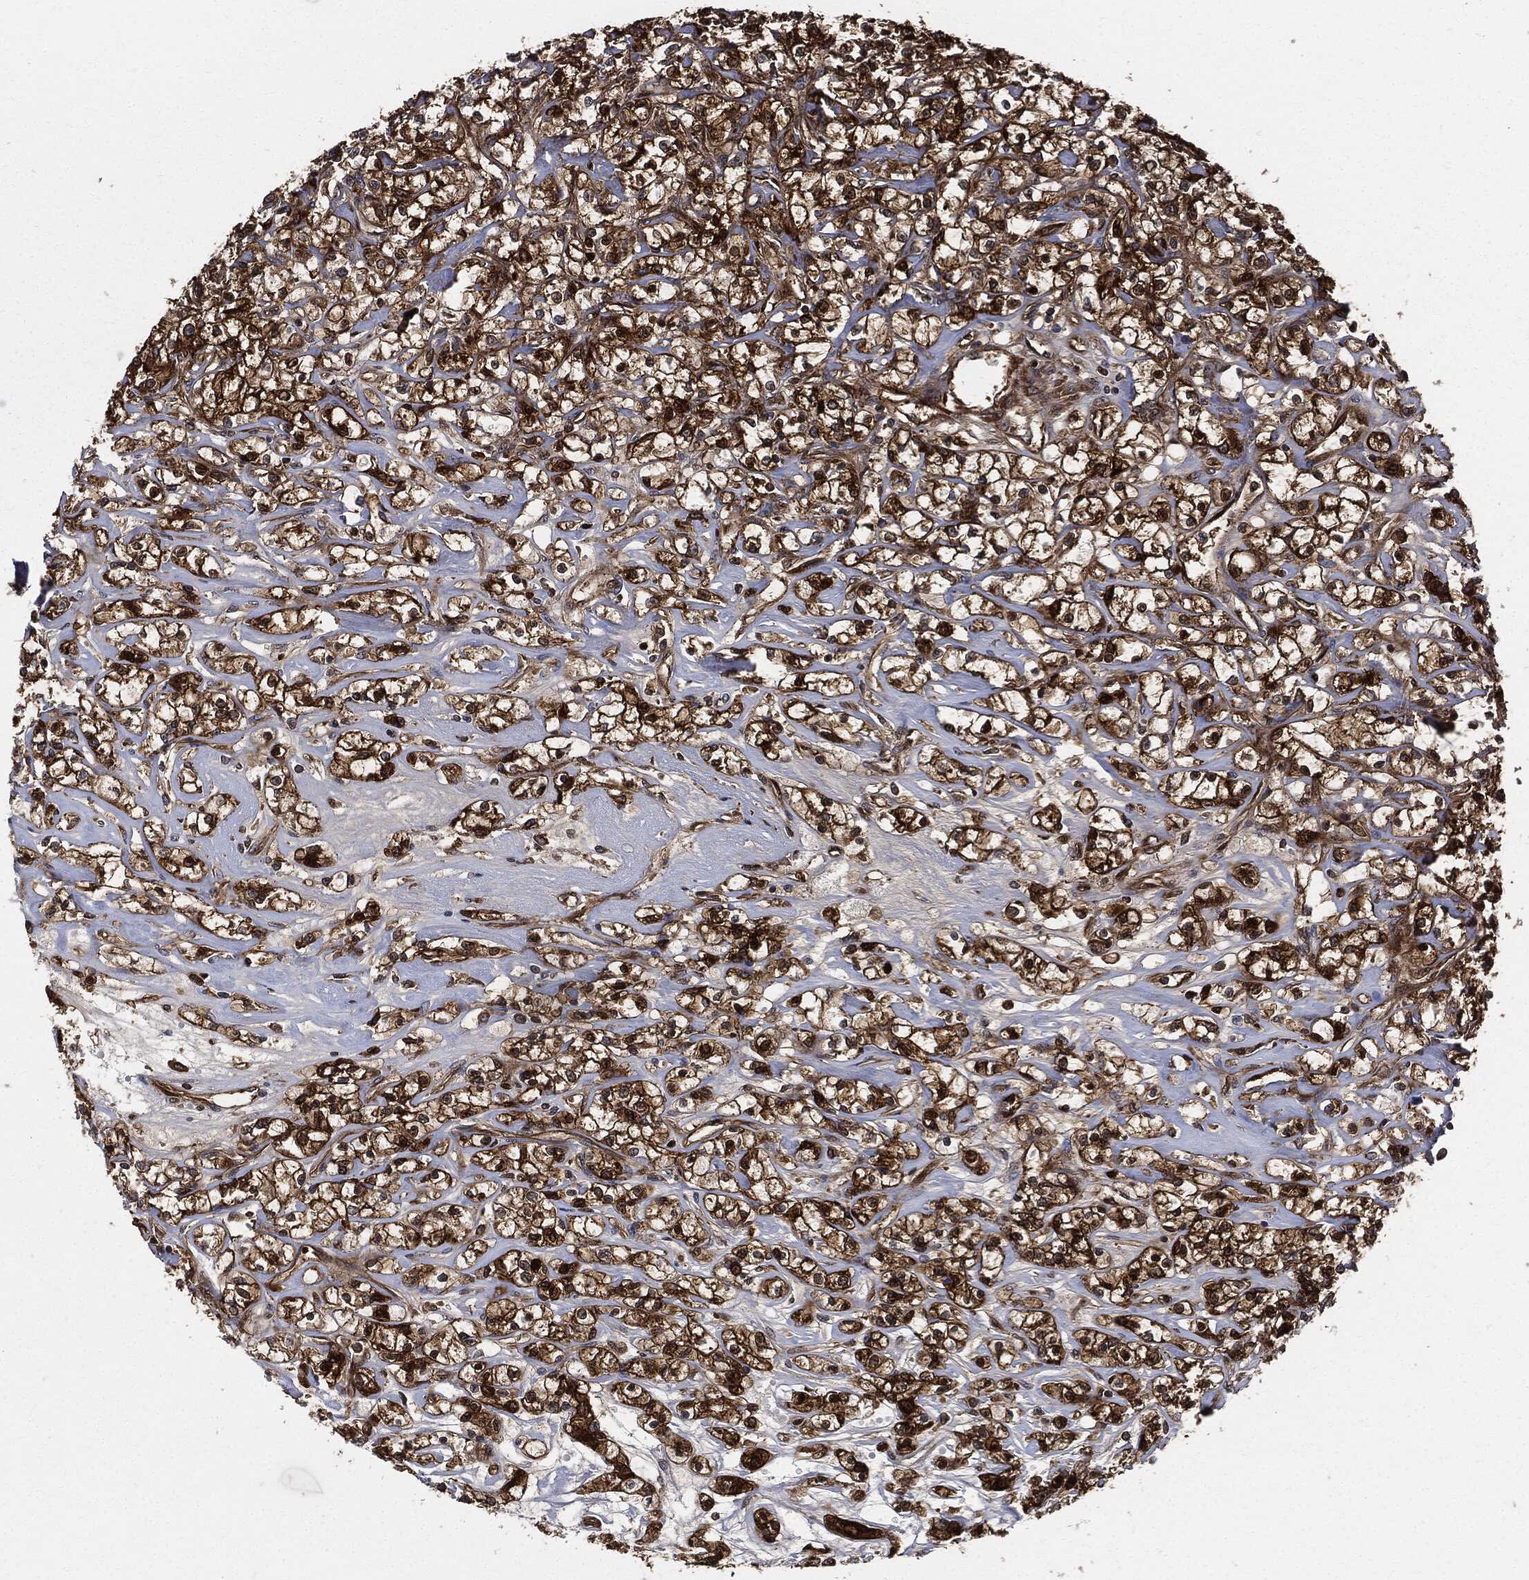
{"staining": {"intensity": "strong", "quantity": ">75%", "location": "cytoplasmic/membranous"}, "tissue": "renal cancer", "cell_type": "Tumor cells", "image_type": "cancer", "snomed": [{"axis": "morphology", "description": "Adenocarcinoma, NOS"}, {"axis": "topography", "description": "Kidney"}], "caption": "Brown immunohistochemical staining in renal cancer exhibits strong cytoplasmic/membranous expression in about >75% of tumor cells.", "gene": "XPNPEP1", "patient": {"sex": "female", "age": 59}}